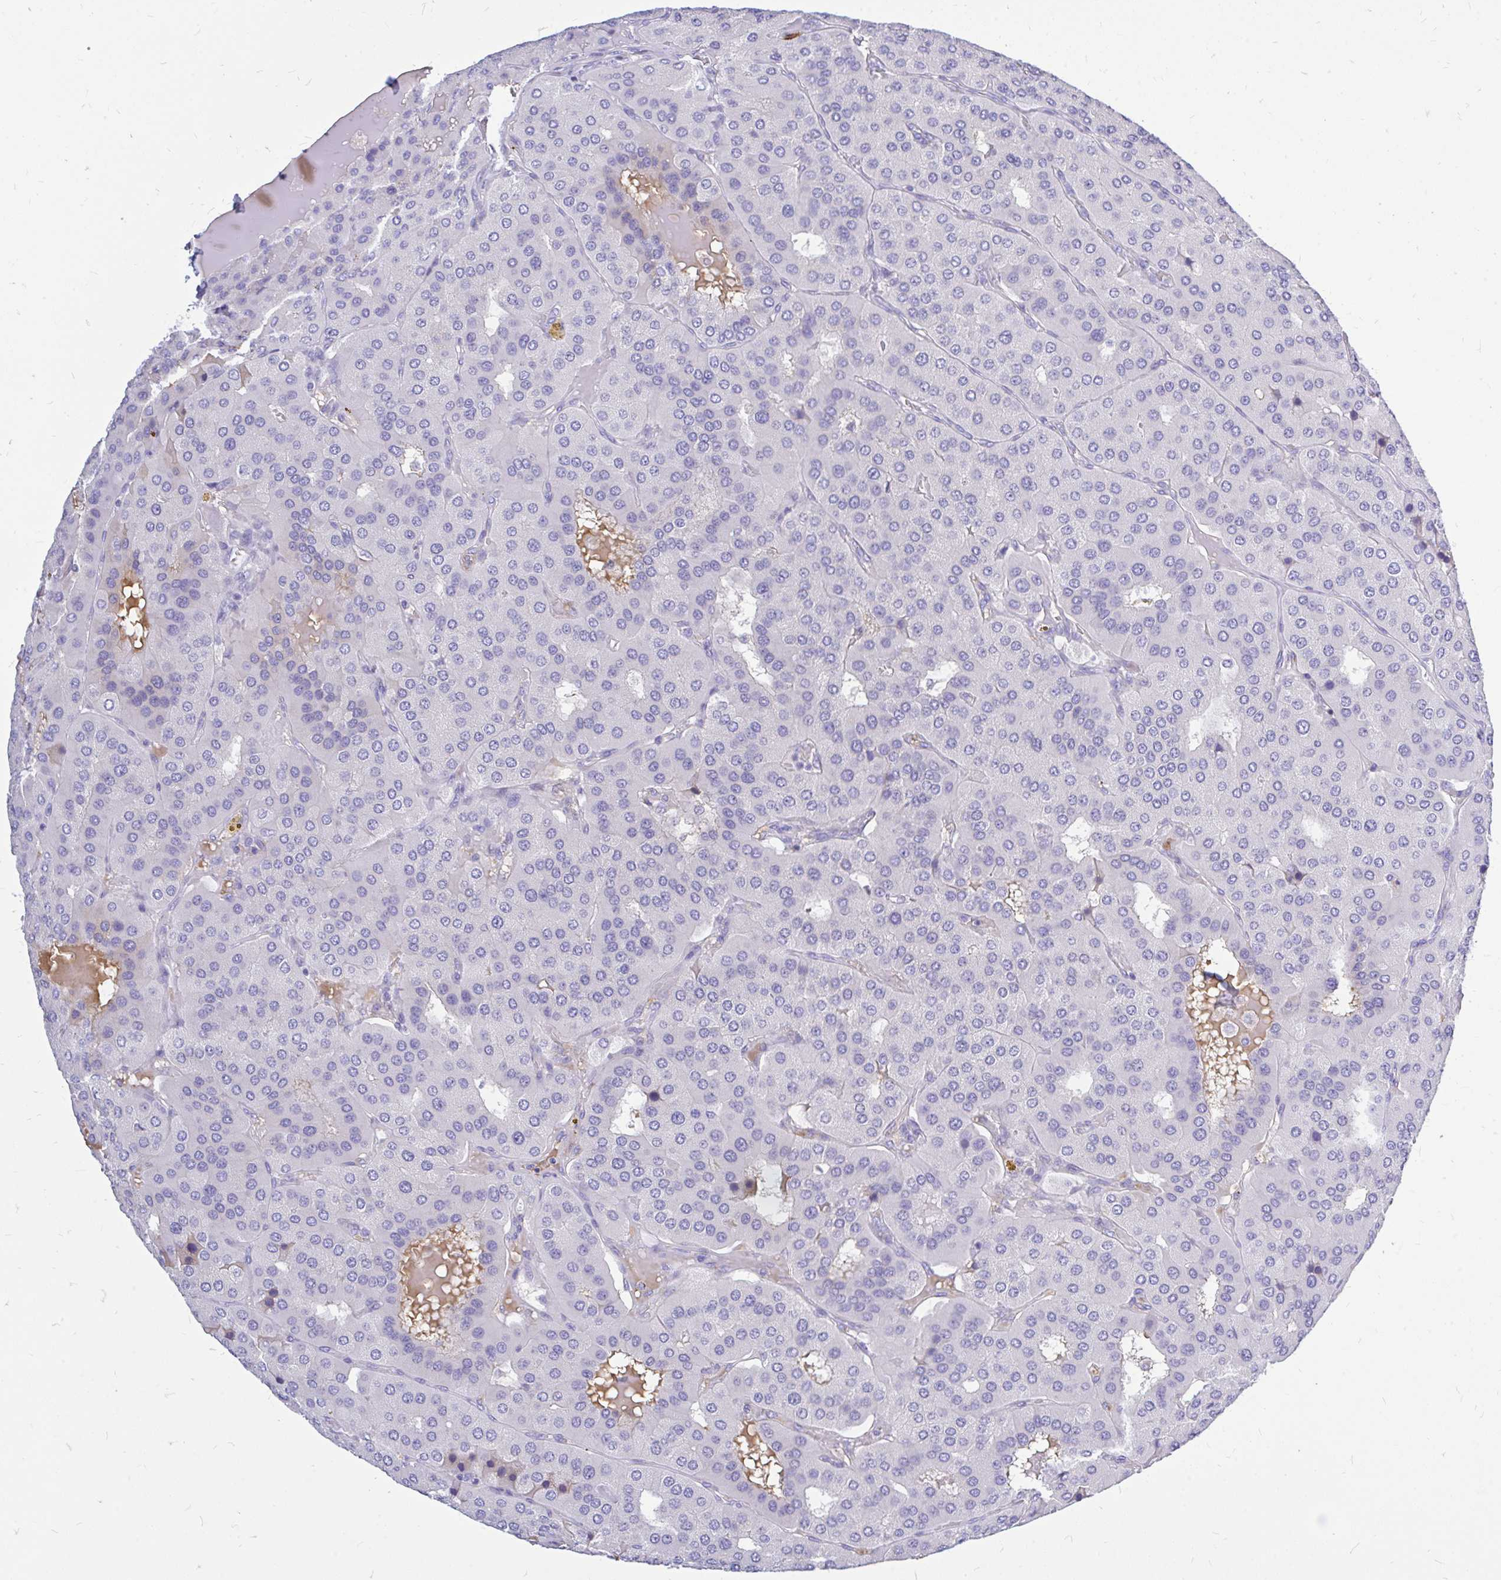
{"staining": {"intensity": "negative", "quantity": "none", "location": "none"}, "tissue": "parathyroid gland", "cell_type": "Glandular cells", "image_type": "normal", "snomed": [{"axis": "morphology", "description": "Normal tissue, NOS"}, {"axis": "morphology", "description": "Adenoma, NOS"}, {"axis": "topography", "description": "Parathyroid gland"}], "caption": "Benign parathyroid gland was stained to show a protein in brown. There is no significant expression in glandular cells. (DAB immunohistochemistry (IHC), high magnification).", "gene": "MAP1LC3A", "patient": {"sex": "female", "age": 86}}